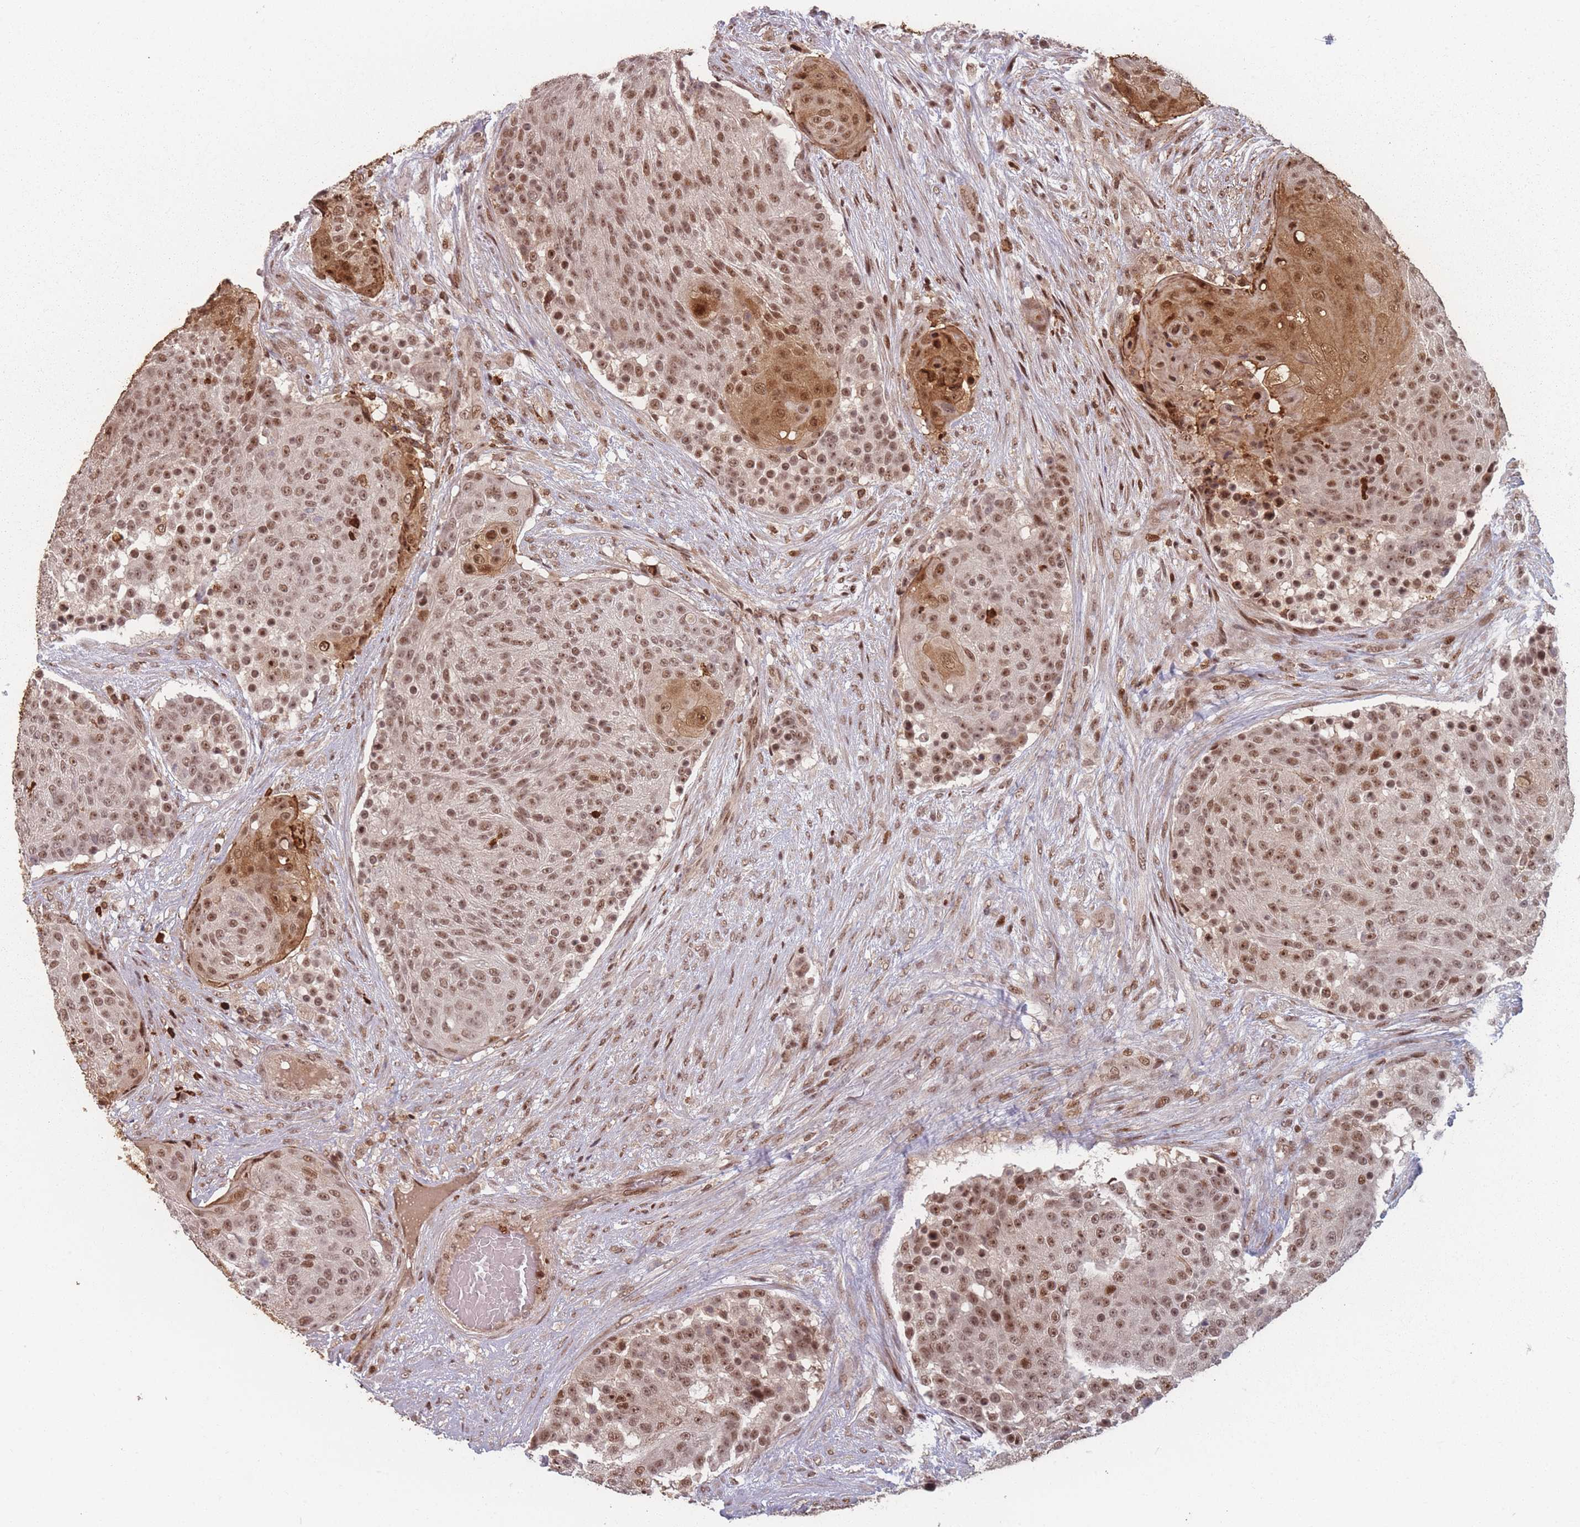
{"staining": {"intensity": "moderate", "quantity": ">75%", "location": "cytoplasmic/membranous,nuclear"}, "tissue": "urothelial cancer", "cell_type": "Tumor cells", "image_type": "cancer", "snomed": [{"axis": "morphology", "description": "Urothelial carcinoma, High grade"}, {"axis": "topography", "description": "Urinary bladder"}], "caption": "IHC of human urothelial cancer displays medium levels of moderate cytoplasmic/membranous and nuclear positivity in approximately >75% of tumor cells.", "gene": "WDR55", "patient": {"sex": "female", "age": 63}}